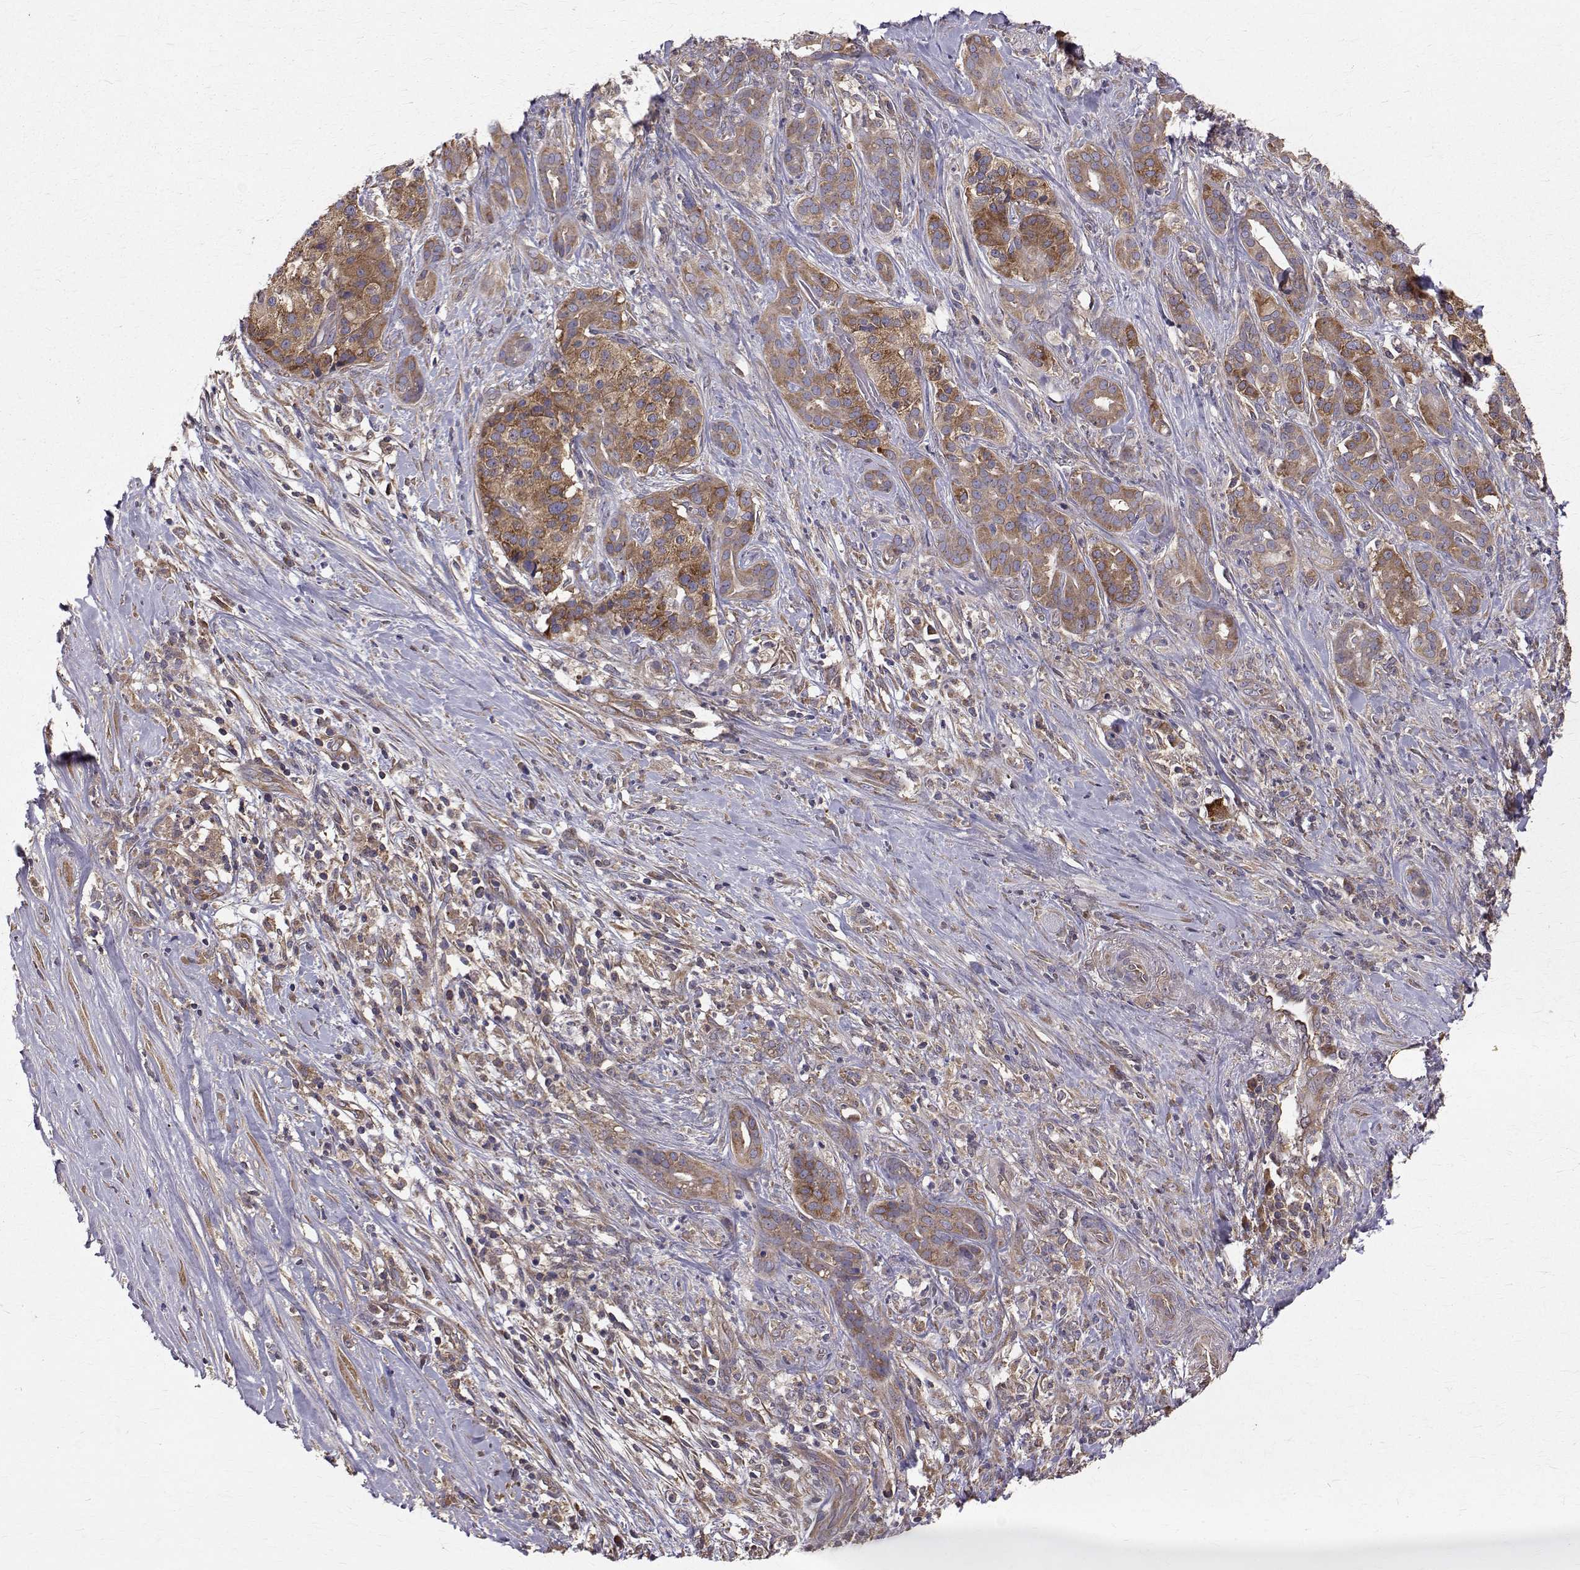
{"staining": {"intensity": "moderate", "quantity": ">75%", "location": "cytoplasmic/membranous"}, "tissue": "pancreatic cancer", "cell_type": "Tumor cells", "image_type": "cancer", "snomed": [{"axis": "morphology", "description": "Normal tissue, NOS"}, {"axis": "morphology", "description": "Inflammation, NOS"}, {"axis": "morphology", "description": "Adenocarcinoma, NOS"}, {"axis": "topography", "description": "Pancreas"}], "caption": "High-magnification brightfield microscopy of adenocarcinoma (pancreatic) stained with DAB (3,3'-diaminobenzidine) (brown) and counterstained with hematoxylin (blue). tumor cells exhibit moderate cytoplasmic/membranous expression is appreciated in about>75% of cells.", "gene": "FARSB", "patient": {"sex": "male", "age": 57}}